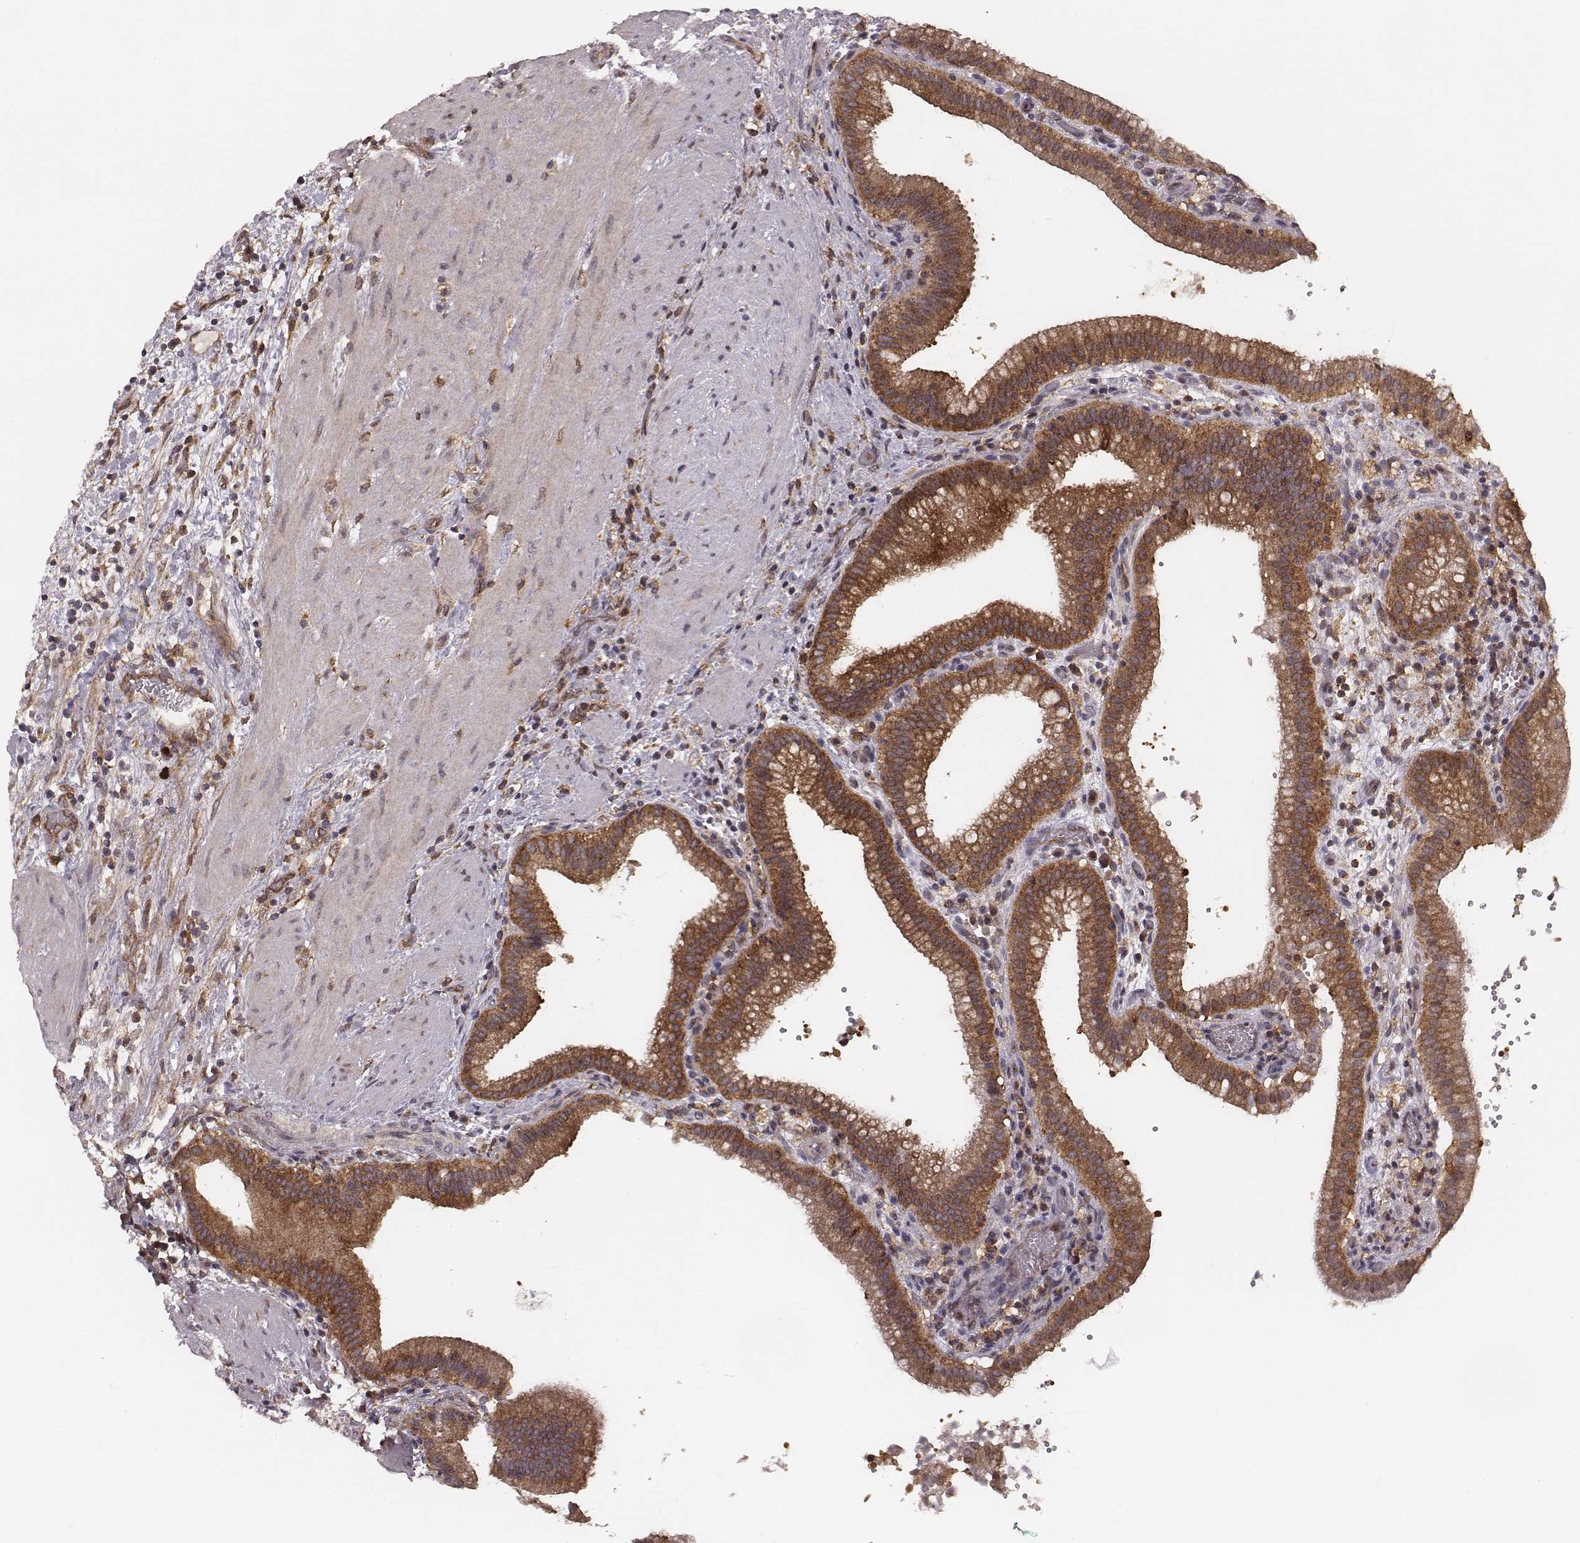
{"staining": {"intensity": "strong", "quantity": ">75%", "location": "cytoplasmic/membranous"}, "tissue": "gallbladder", "cell_type": "Glandular cells", "image_type": "normal", "snomed": [{"axis": "morphology", "description": "Normal tissue, NOS"}, {"axis": "topography", "description": "Gallbladder"}], "caption": "Immunohistochemical staining of normal gallbladder exhibits strong cytoplasmic/membranous protein positivity in about >75% of glandular cells. (IHC, brightfield microscopy, high magnification).", "gene": "VPS26A", "patient": {"sex": "male", "age": 42}}